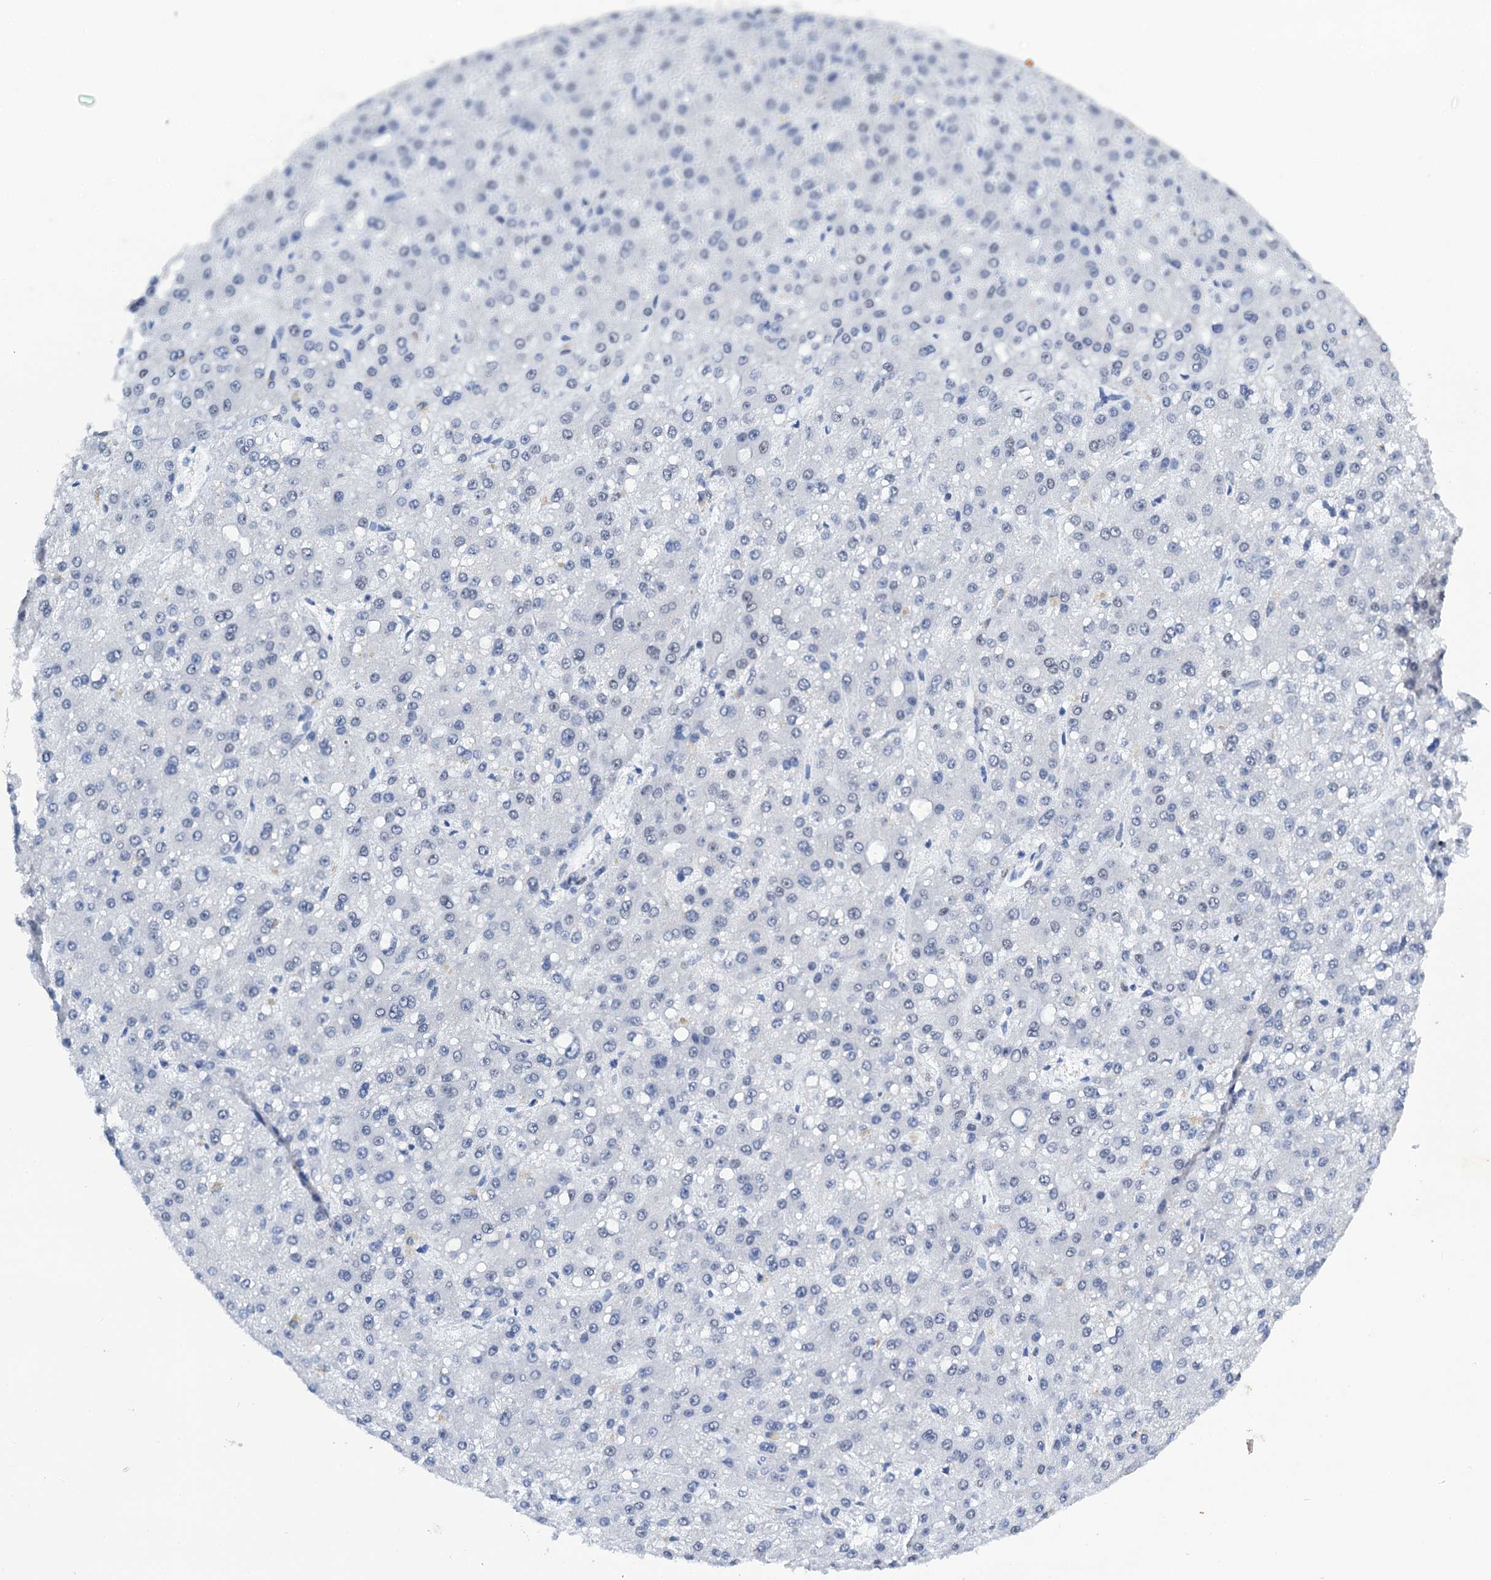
{"staining": {"intensity": "negative", "quantity": "none", "location": "none"}, "tissue": "liver cancer", "cell_type": "Tumor cells", "image_type": "cancer", "snomed": [{"axis": "morphology", "description": "Carcinoma, Hepatocellular, NOS"}, {"axis": "topography", "description": "Liver"}], "caption": "This histopathology image is of hepatocellular carcinoma (liver) stained with IHC to label a protein in brown with the nuclei are counter-stained blue. There is no positivity in tumor cells.", "gene": "SLTM", "patient": {"sex": "male", "age": 67}}